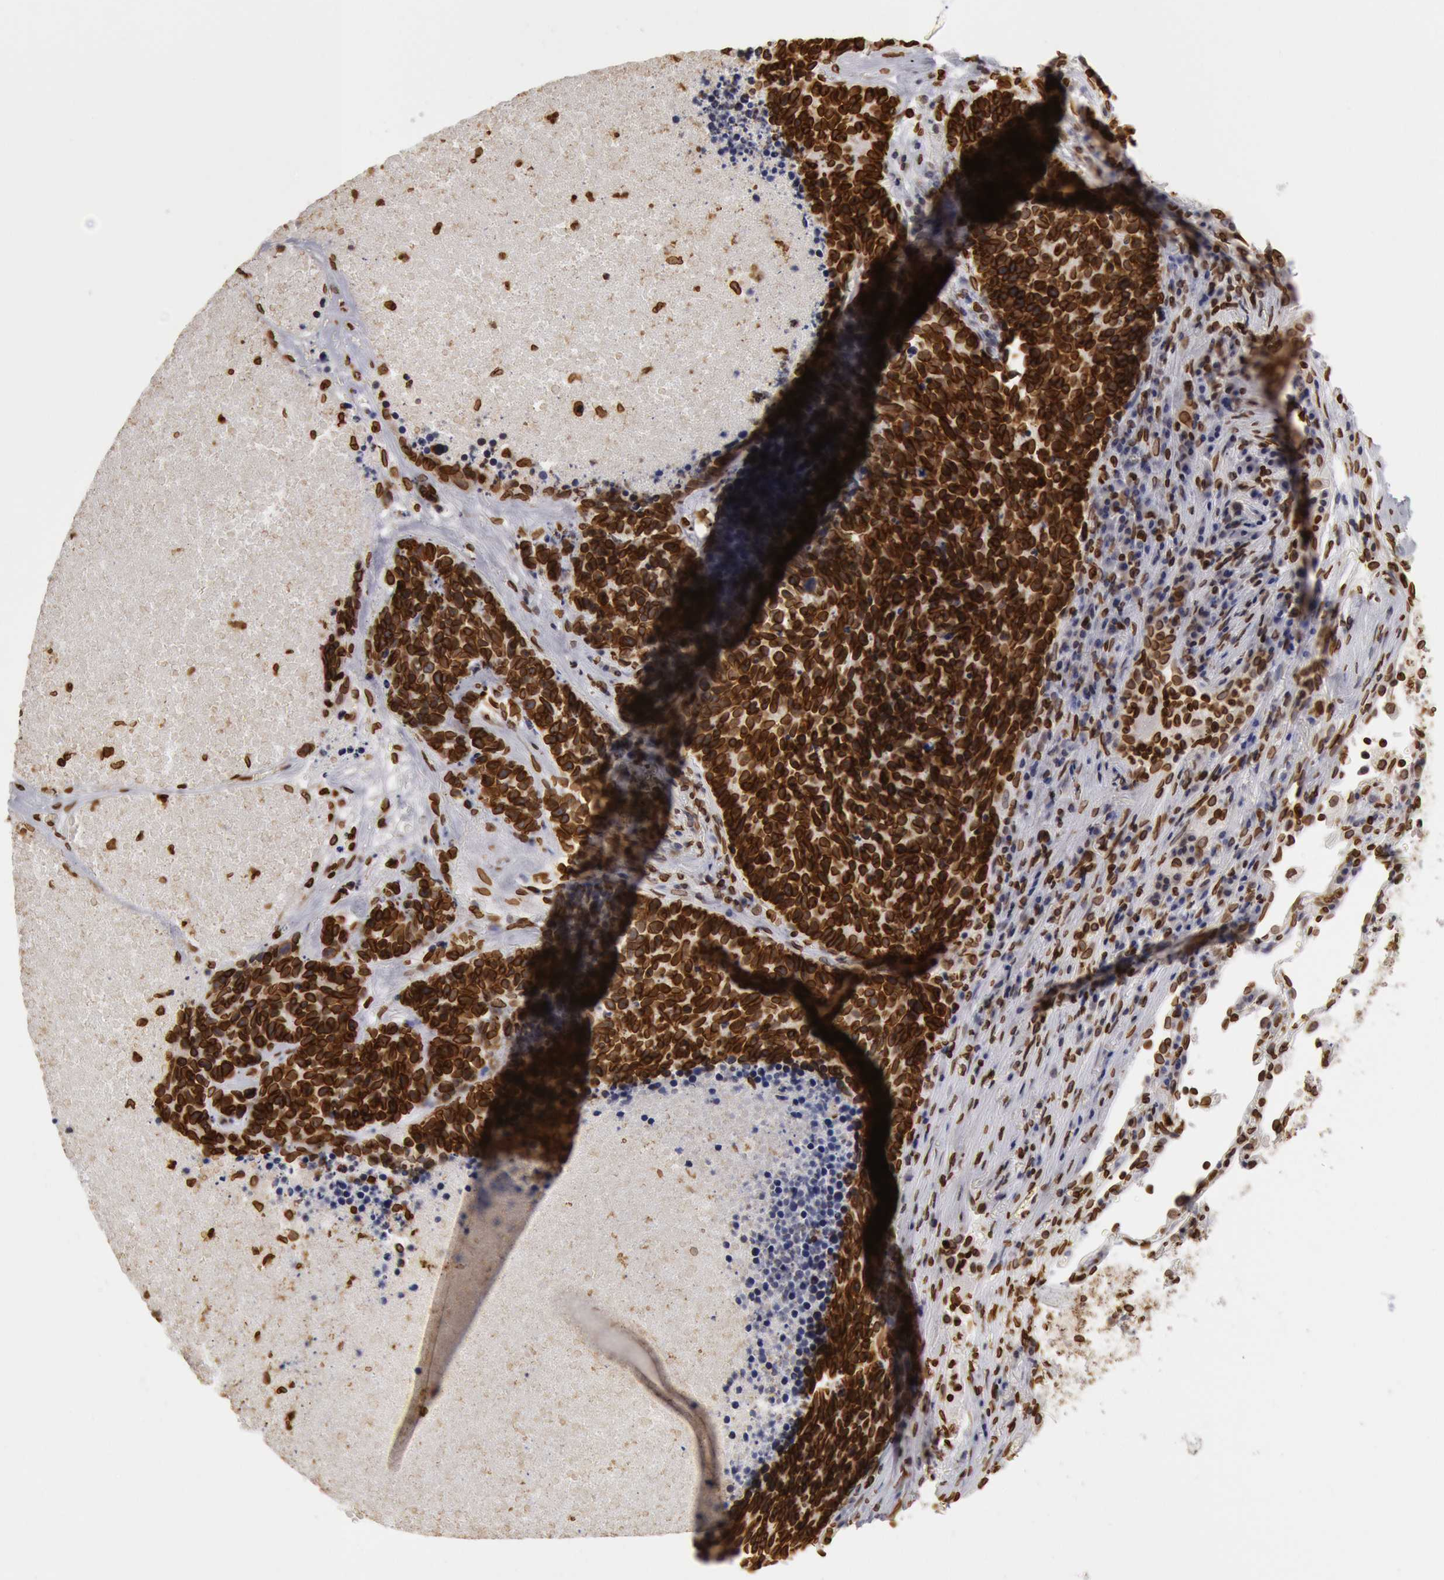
{"staining": {"intensity": "strong", "quantity": ">75%", "location": "cytoplasmic/membranous,nuclear"}, "tissue": "lung cancer", "cell_type": "Tumor cells", "image_type": "cancer", "snomed": [{"axis": "morphology", "description": "Neoplasm, malignant, NOS"}, {"axis": "topography", "description": "Lung"}], "caption": "A high-resolution image shows immunohistochemistry (IHC) staining of neoplasm (malignant) (lung), which reveals strong cytoplasmic/membranous and nuclear expression in about >75% of tumor cells.", "gene": "SUN2", "patient": {"sex": "female", "age": 75}}